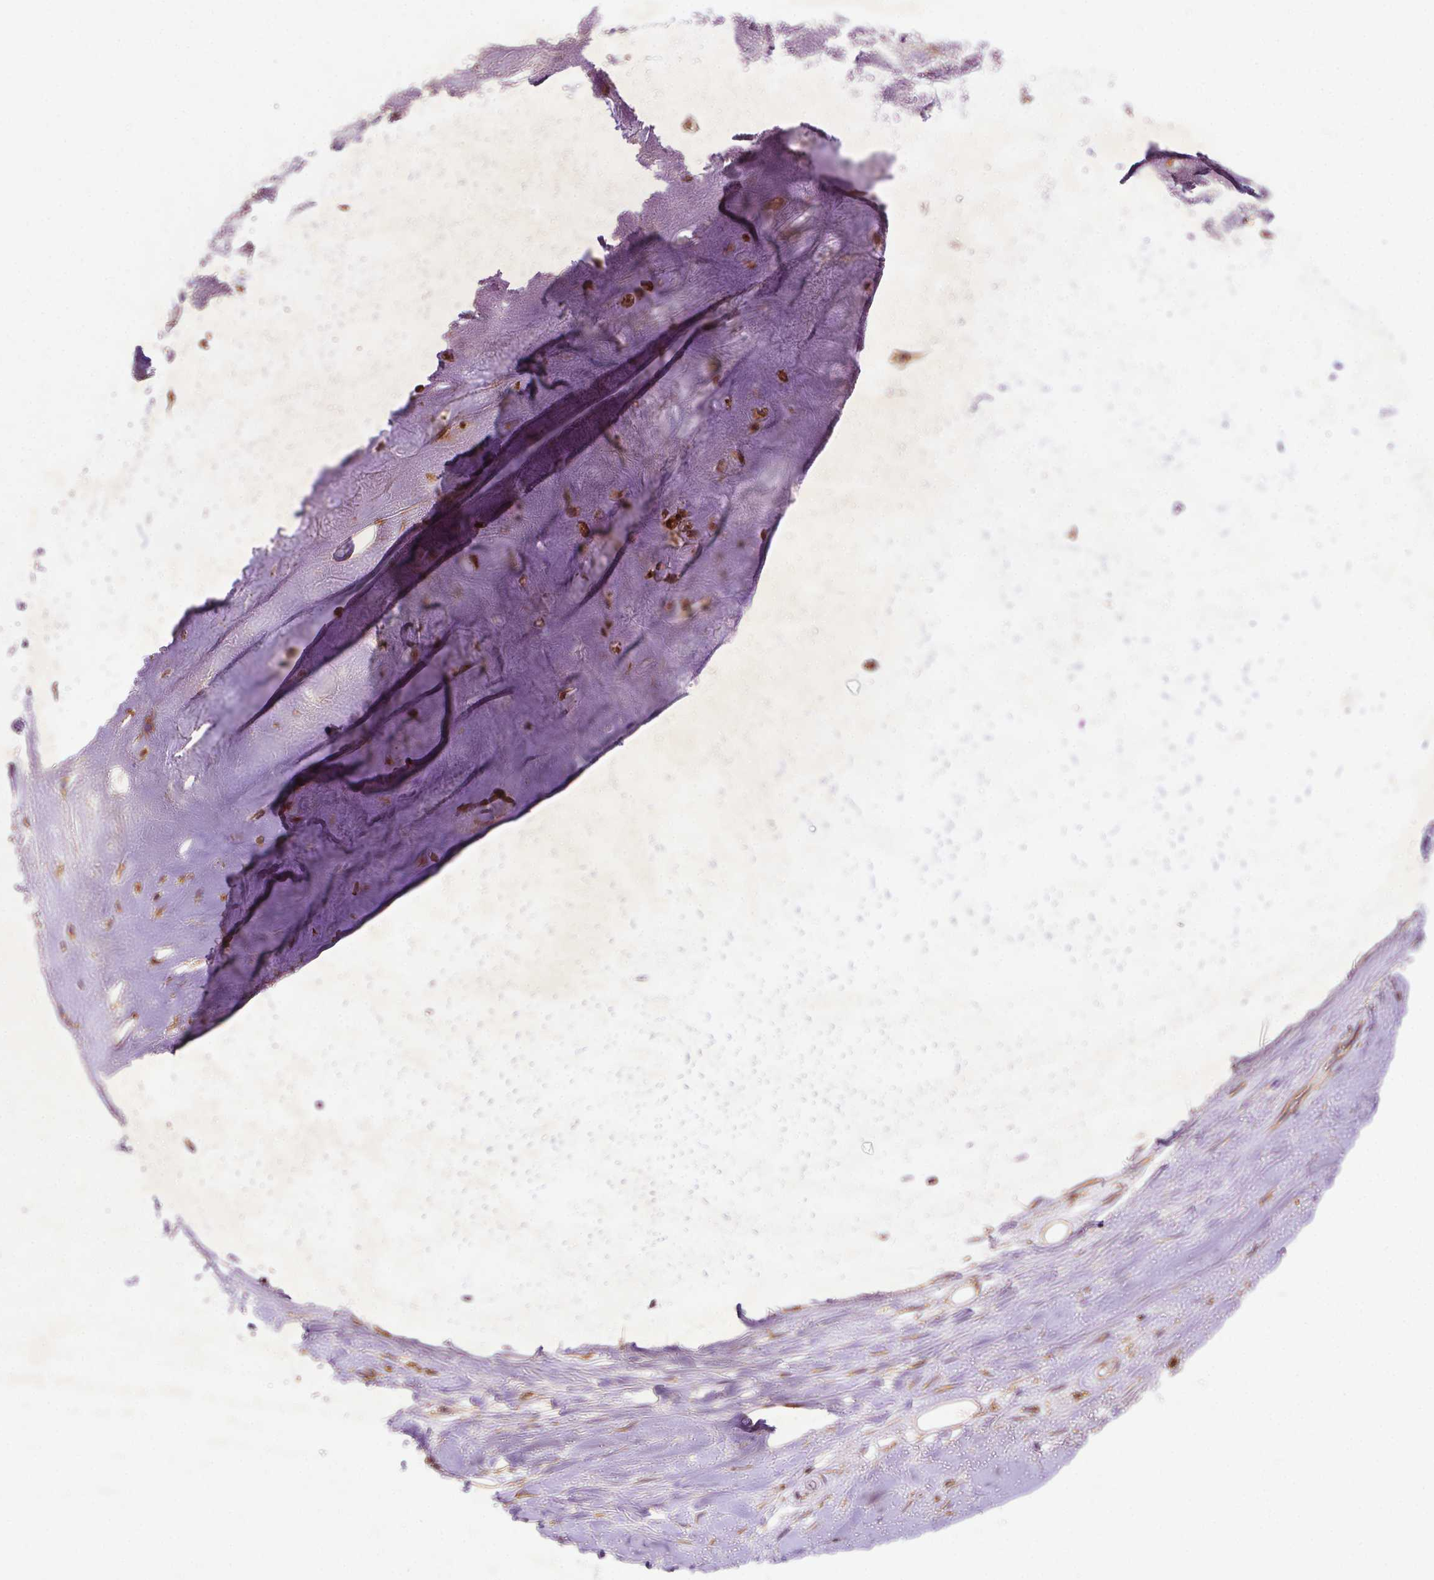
{"staining": {"intensity": "strong", "quantity": ">75%", "location": "cytoplasmic/membranous"}, "tissue": "soft tissue", "cell_type": "Chondrocytes", "image_type": "normal", "snomed": [{"axis": "morphology", "description": "Normal tissue, NOS"}, {"axis": "topography", "description": "Cartilage tissue"}], "caption": "Immunohistochemical staining of unremarkable soft tissue demonstrates >75% levels of strong cytoplasmic/membranous protein staining in approximately >75% of chondrocytes.", "gene": "ILVBL", "patient": {"sex": "male", "age": 57}}